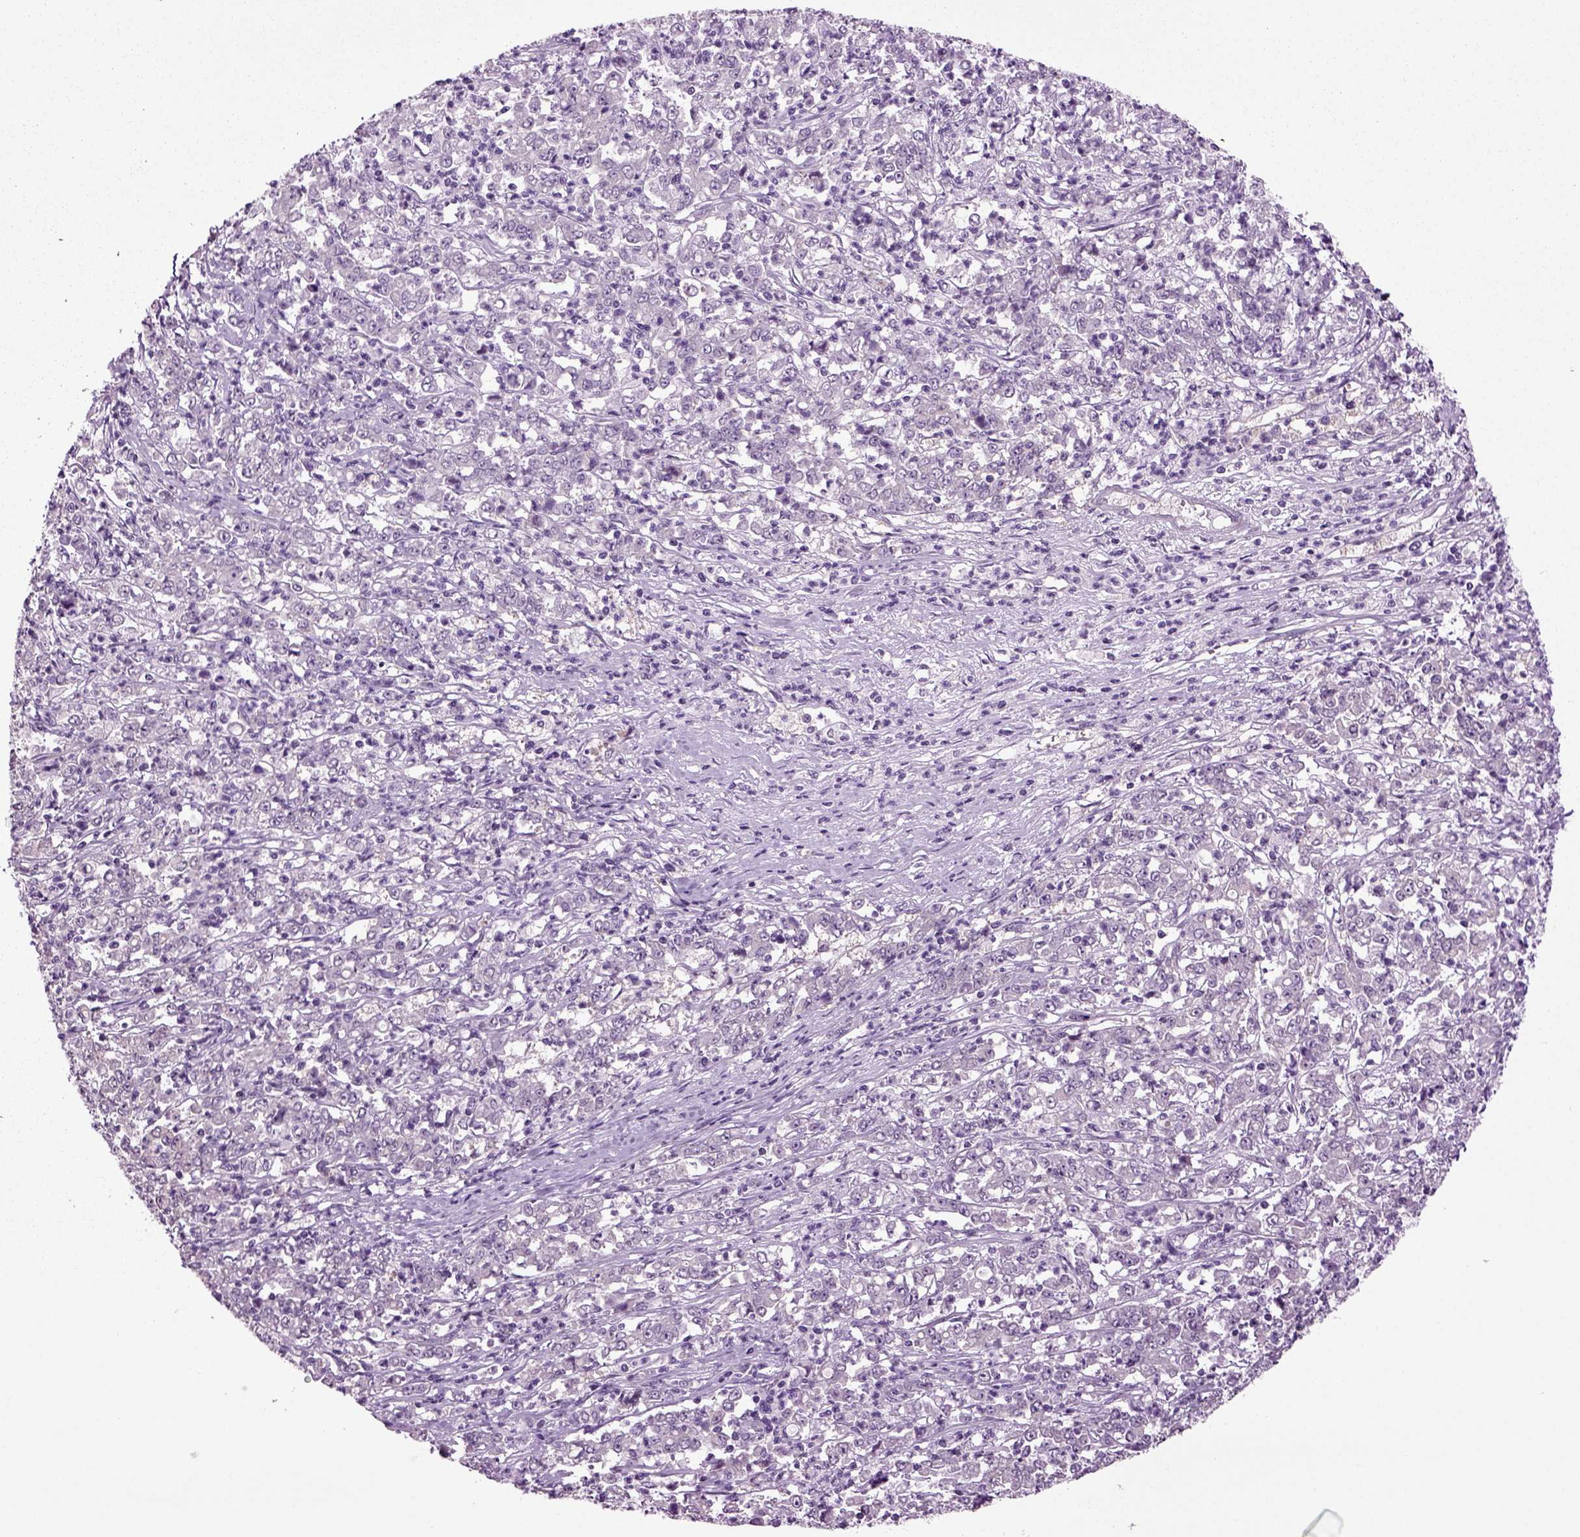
{"staining": {"intensity": "negative", "quantity": "none", "location": "none"}, "tissue": "stomach cancer", "cell_type": "Tumor cells", "image_type": "cancer", "snomed": [{"axis": "morphology", "description": "Adenocarcinoma, NOS"}, {"axis": "topography", "description": "Stomach, lower"}], "caption": "Histopathology image shows no protein positivity in tumor cells of adenocarcinoma (stomach) tissue. (DAB (3,3'-diaminobenzidine) immunohistochemistry (IHC) visualized using brightfield microscopy, high magnification).", "gene": "PLCH2", "patient": {"sex": "female", "age": 71}}